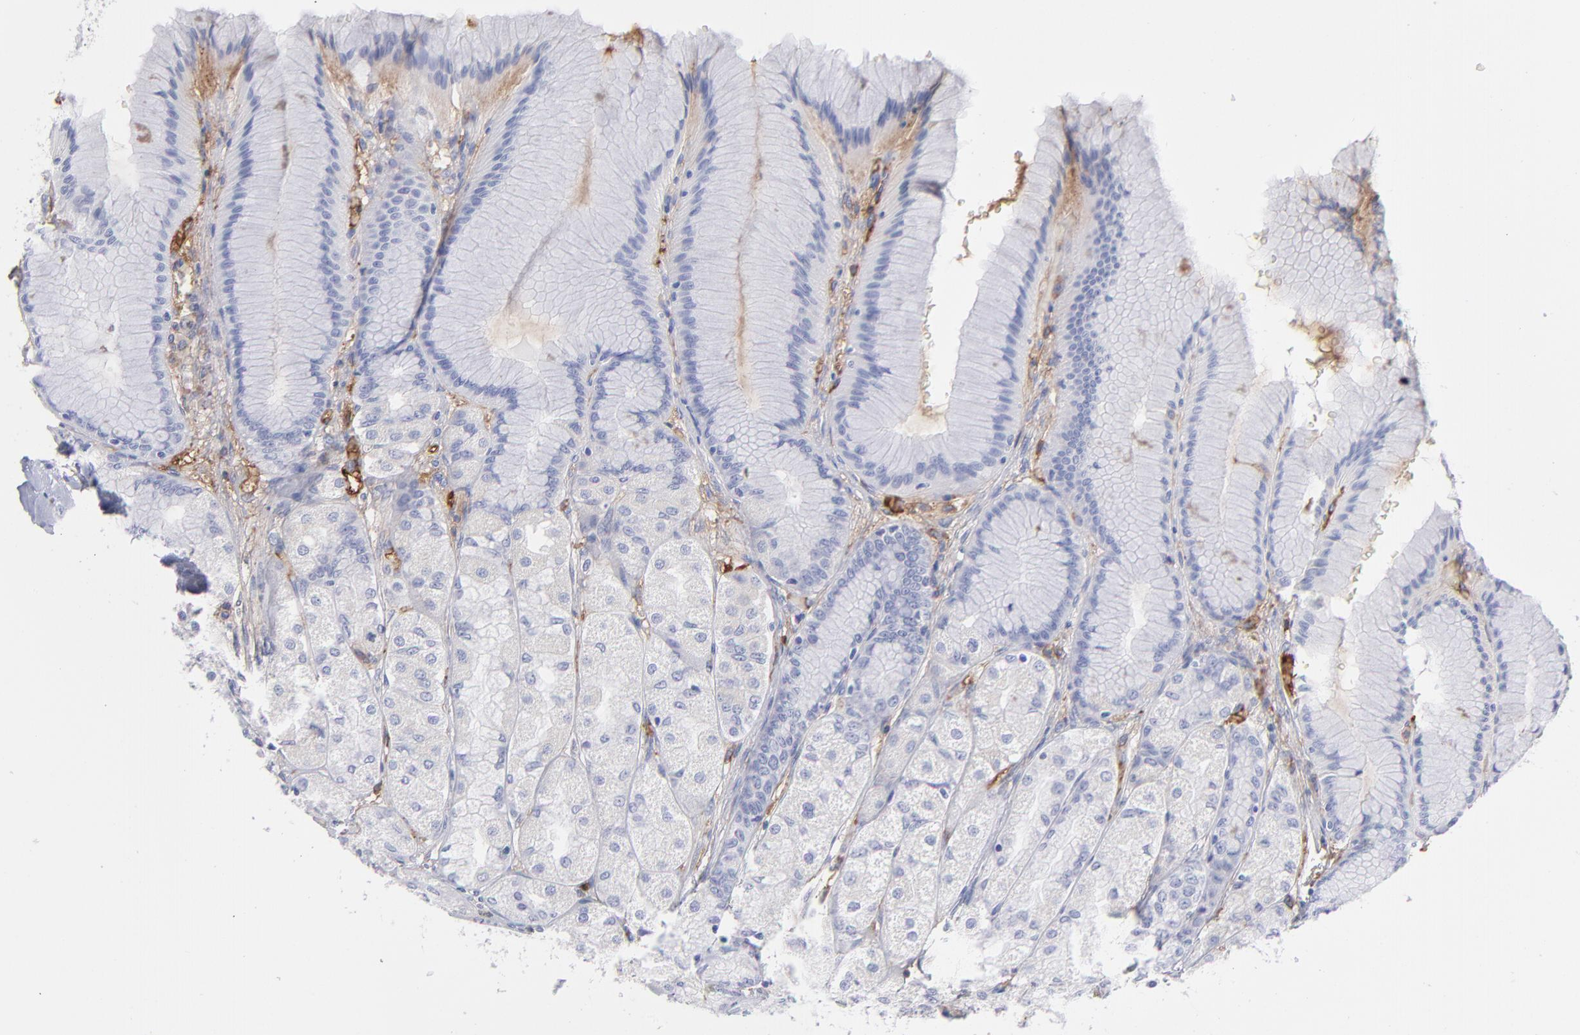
{"staining": {"intensity": "negative", "quantity": "none", "location": "none"}, "tissue": "stomach", "cell_type": "Glandular cells", "image_type": "normal", "snomed": [{"axis": "morphology", "description": "Normal tissue, NOS"}, {"axis": "morphology", "description": "Adenocarcinoma, NOS"}, {"axis": "topography", "description": "Stomach"}, {"axis": "topography", "description": "Stomach, lower"}], "caption": "Human stomach stained for a protein using immunohistochemistry (IHC) demonstrates no positivity in glandular cells.", "gene": "HP", "patient": {"sex": "female", "age": 65}}